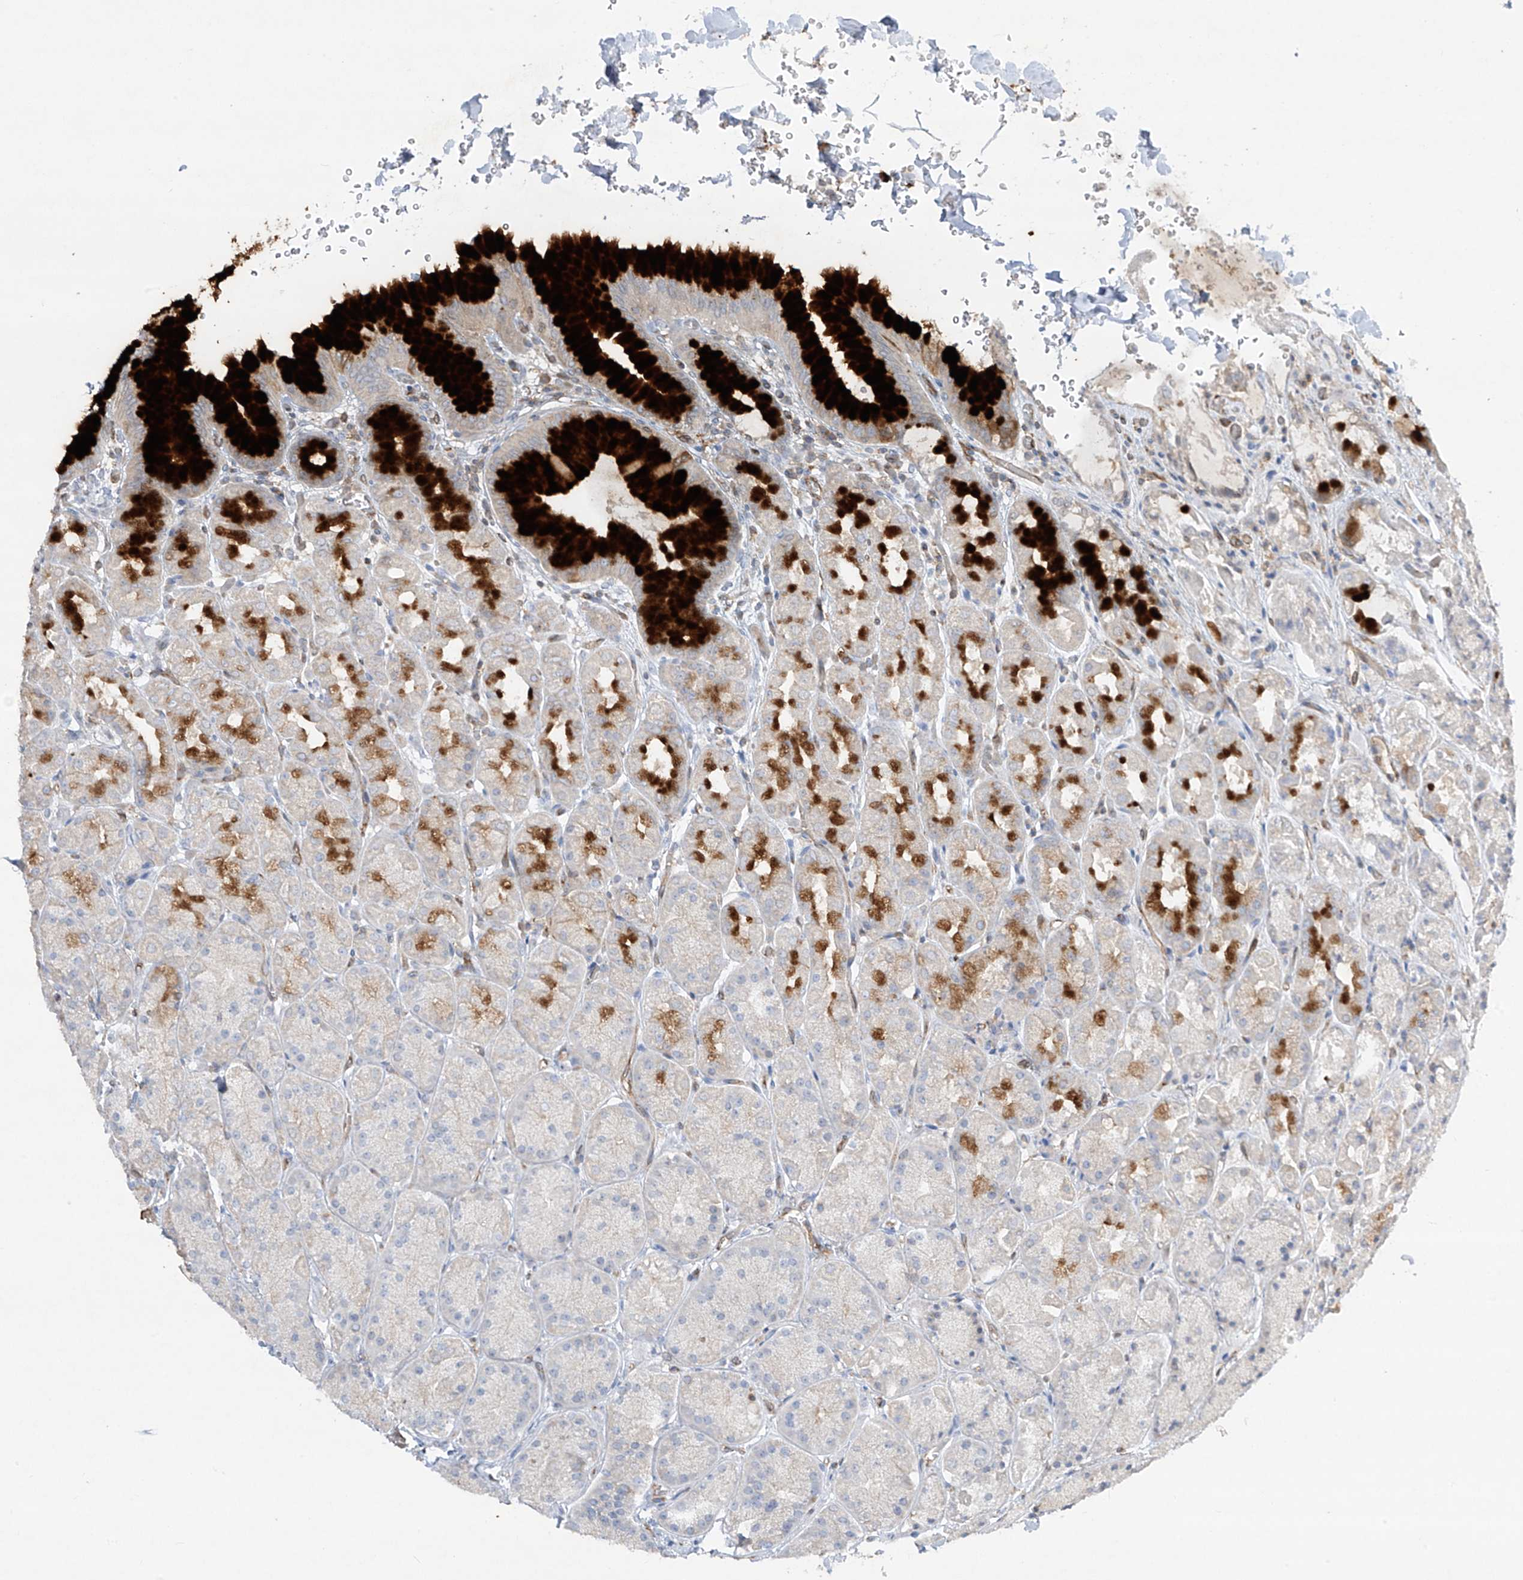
{"staining": {"intensity": "strong", "quantity": "<25%", "location": "cytoplasmic/membranous"}, "tissue": "stomach", "cell_type": "Glandular cells", "image_type": "normal", "snomed": [{"axis": "morphology", "description": "Normal tissue, NOS"}, {"axis": "topography", "description": "Stomach"}], "caption": "A photomicrograph showing strong cytoplasmic/membranous positivity in approximately <25% of glandular cells in normal stomach, as visualized by brown immunohistochemical staining.", "gene": "HLA", "patient": {"sex": "male", "age": 42}}